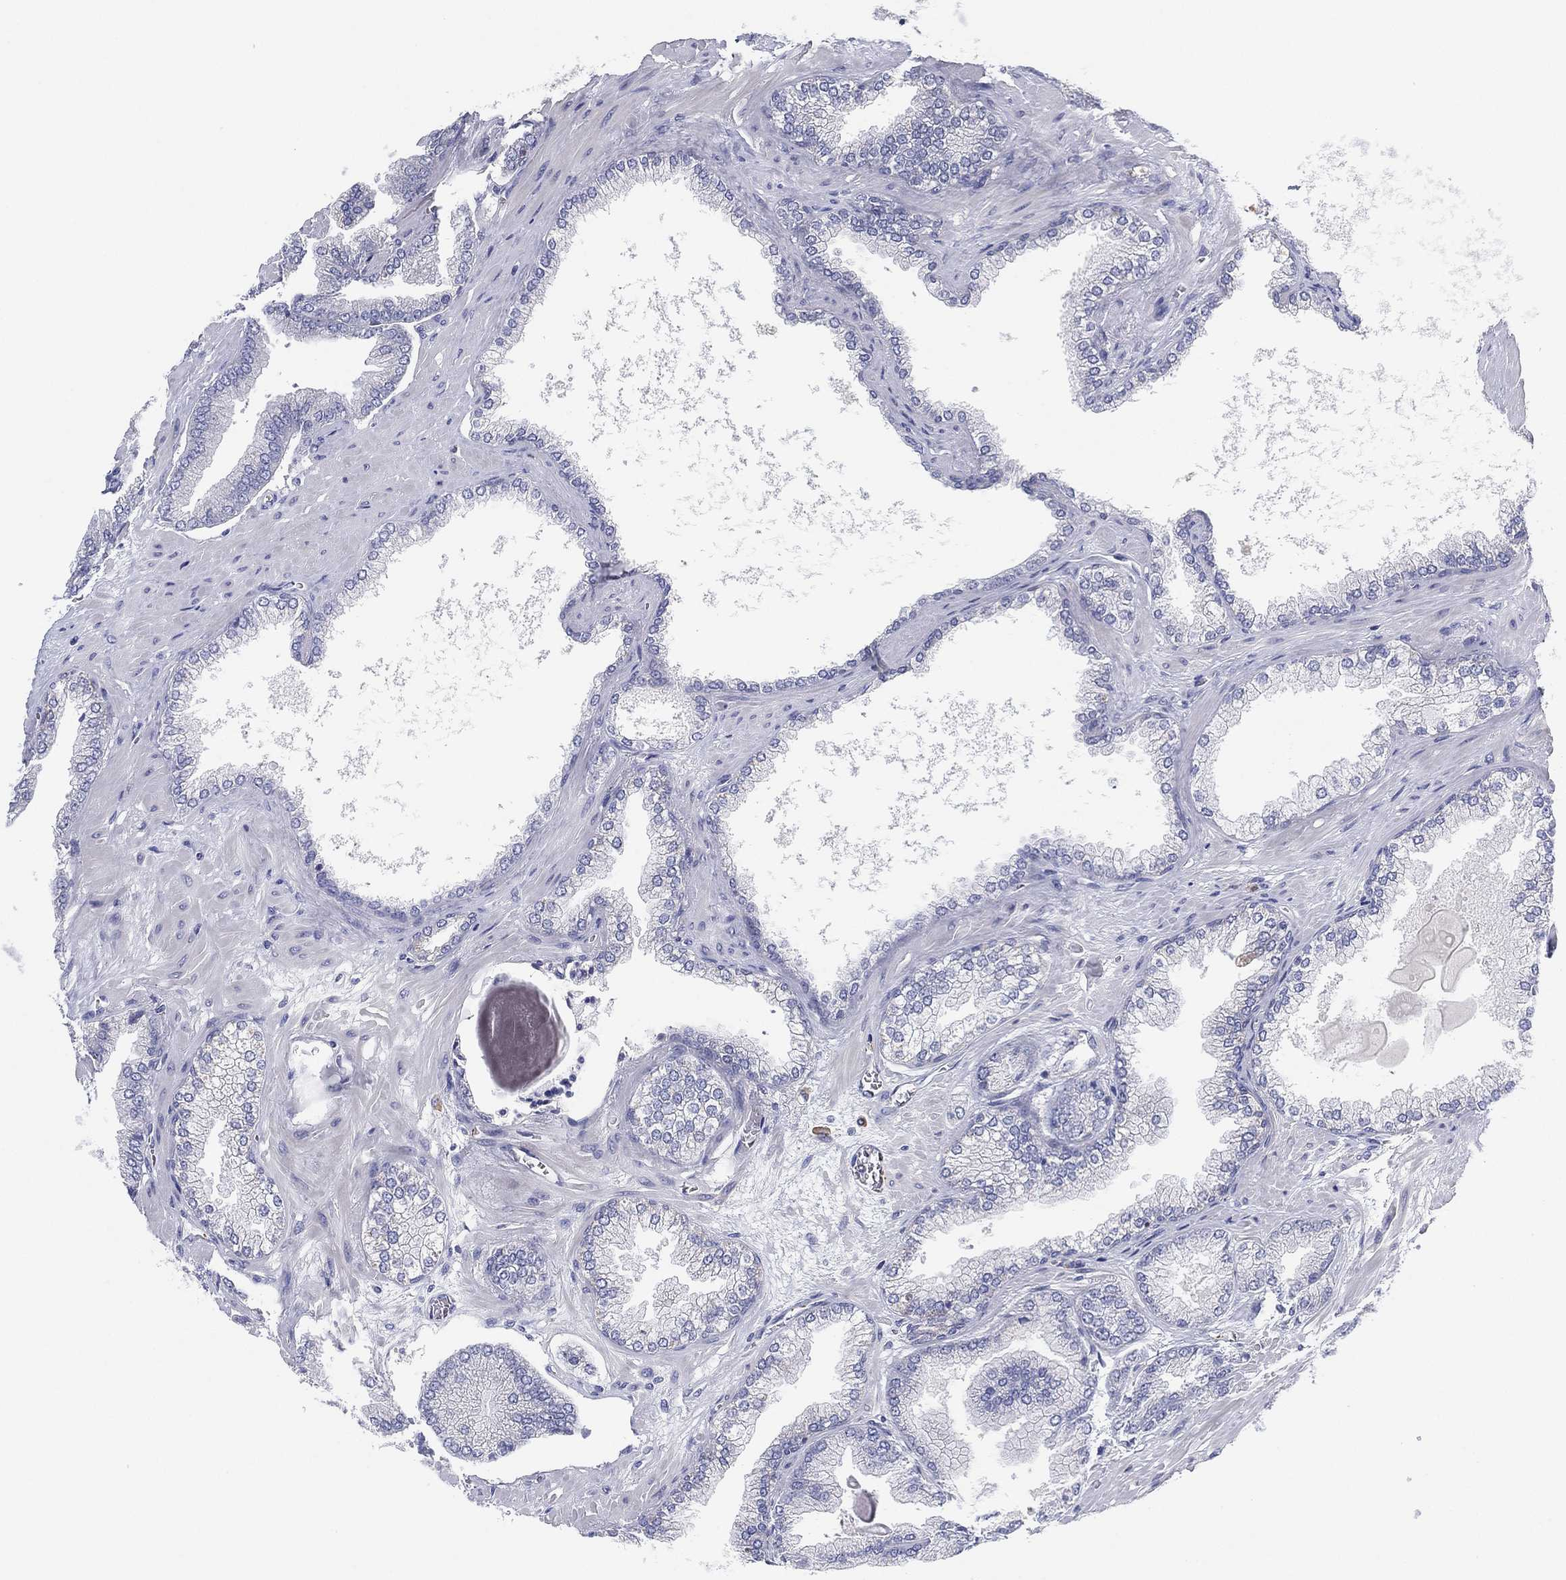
{"staining": {"intensity": "negative", "quantity": "none", "location": "none"}, "tissue": "prostate cancer", "cell_type": "Tumor cells", "image_type": "cancer", "snomed": [{"axis": "morphology", "description": "Adenocarcinoma, Low grade"}, {"axis": "topography", "description": "Prostate"}], "caption": "Prostate adenocarcinoma (low-grade) was stained to show a protein in brown. There is no significant expression in tumor cells. (Stains: DAB (3,3'-diaminobenzidine) immunohistochemistry with hematoxylin counter stain, Microscopy: brightfield microscopy at high magnification).", "gene": "TMEM40", "patient": {"sex": "male", "age": 72}}